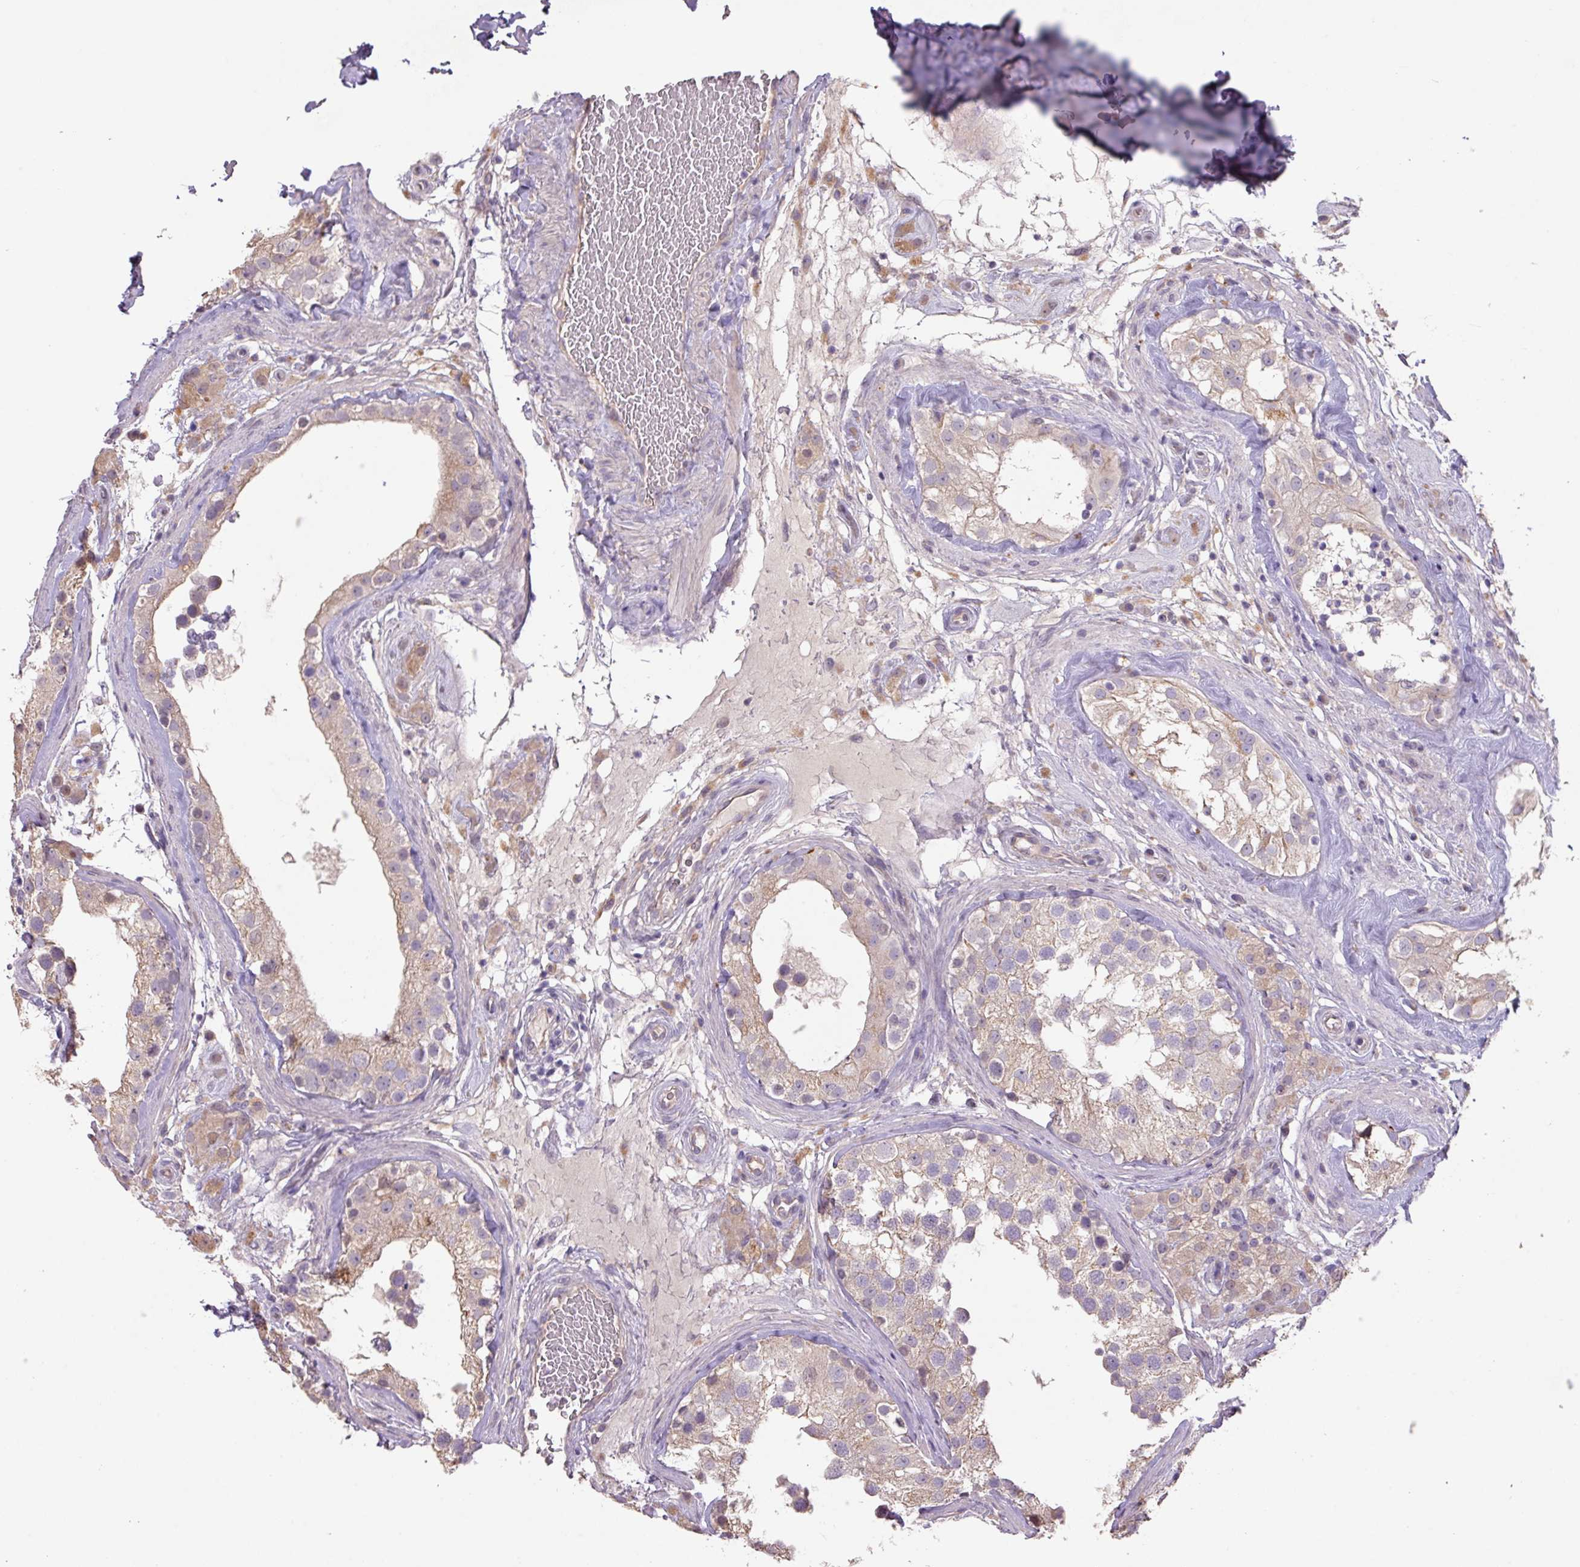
{"staining": {"intensity": "weak", "quantity": "25%-75%", "location": "cytoplasmic/membranous"}, "tissue": "testis", "cell_type": "Cells in seminiferous ducts", "image_type": "normal", "snomed": [{"axis": "morphology", "description": "Normal tissue, NOS"}, {"axis": "topography", "description": "Testis"}], "caption": "IHC histopathology image of benign human testis stained for a protein (brown), which shows low levels of weak cytoplasmic/membranous expression in about 25%-75% of cells in seminiferous ducts.", "gene": "PRADC1", "patient": {"sex": "male", "age": 46}}